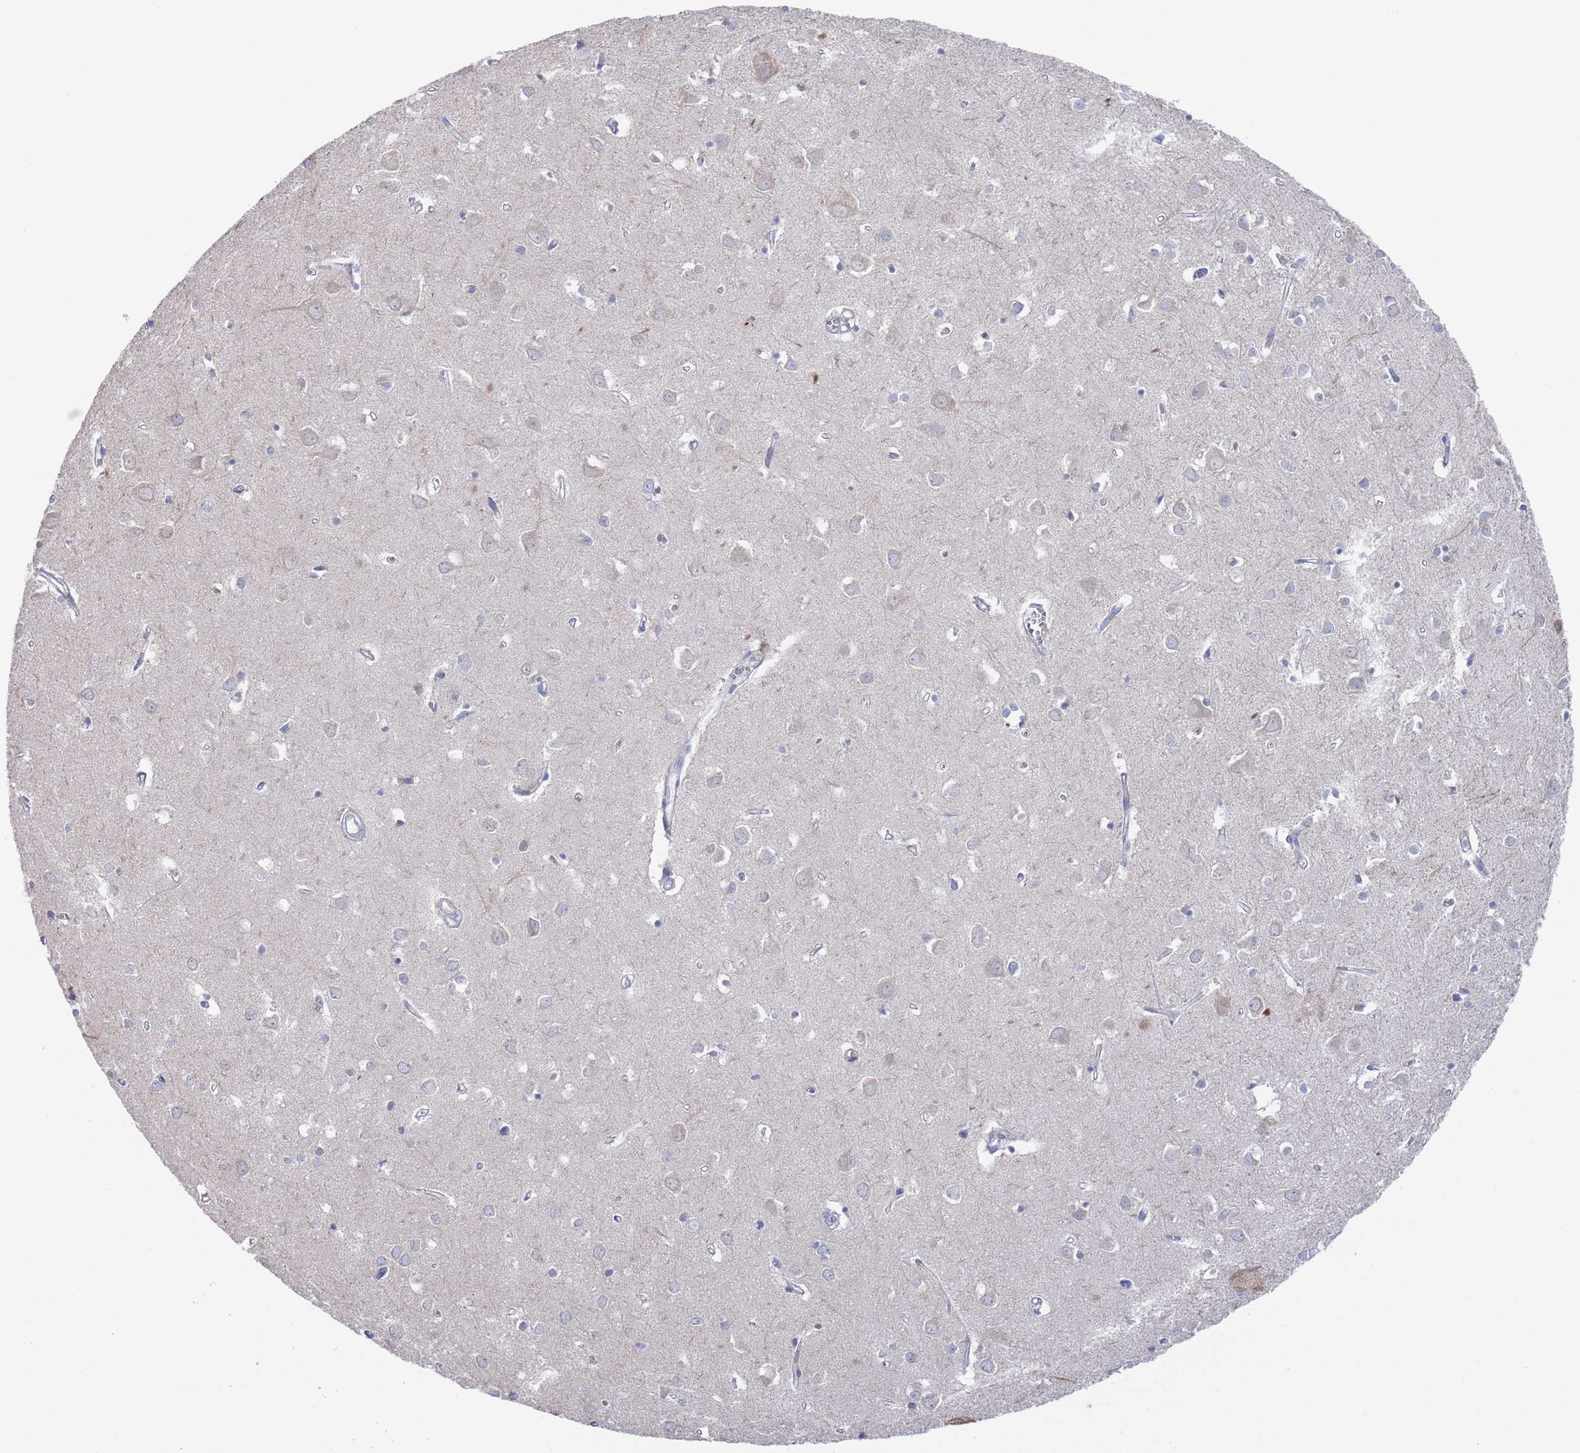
{"staining": {"intensity": "negative", "quantity": "none", "location": "none"}, "tissue": "cerebral cortex", "cell_type": "Endothelial cells", "image_type": "normal", "snomed": [{"axis": "morphology", "description": "Normal tissue, NOS"}, {"axis": "topography", "description": "Cerebral cortex"}], "caption": "DAB (3,3'-diaminobenzidine) immunohistochemical staining of normal cerebral cortex reveals no significant positivity in endothelial cells.", "gene": "TMCO3", "patient": {"sex": "female", "age": 64}}